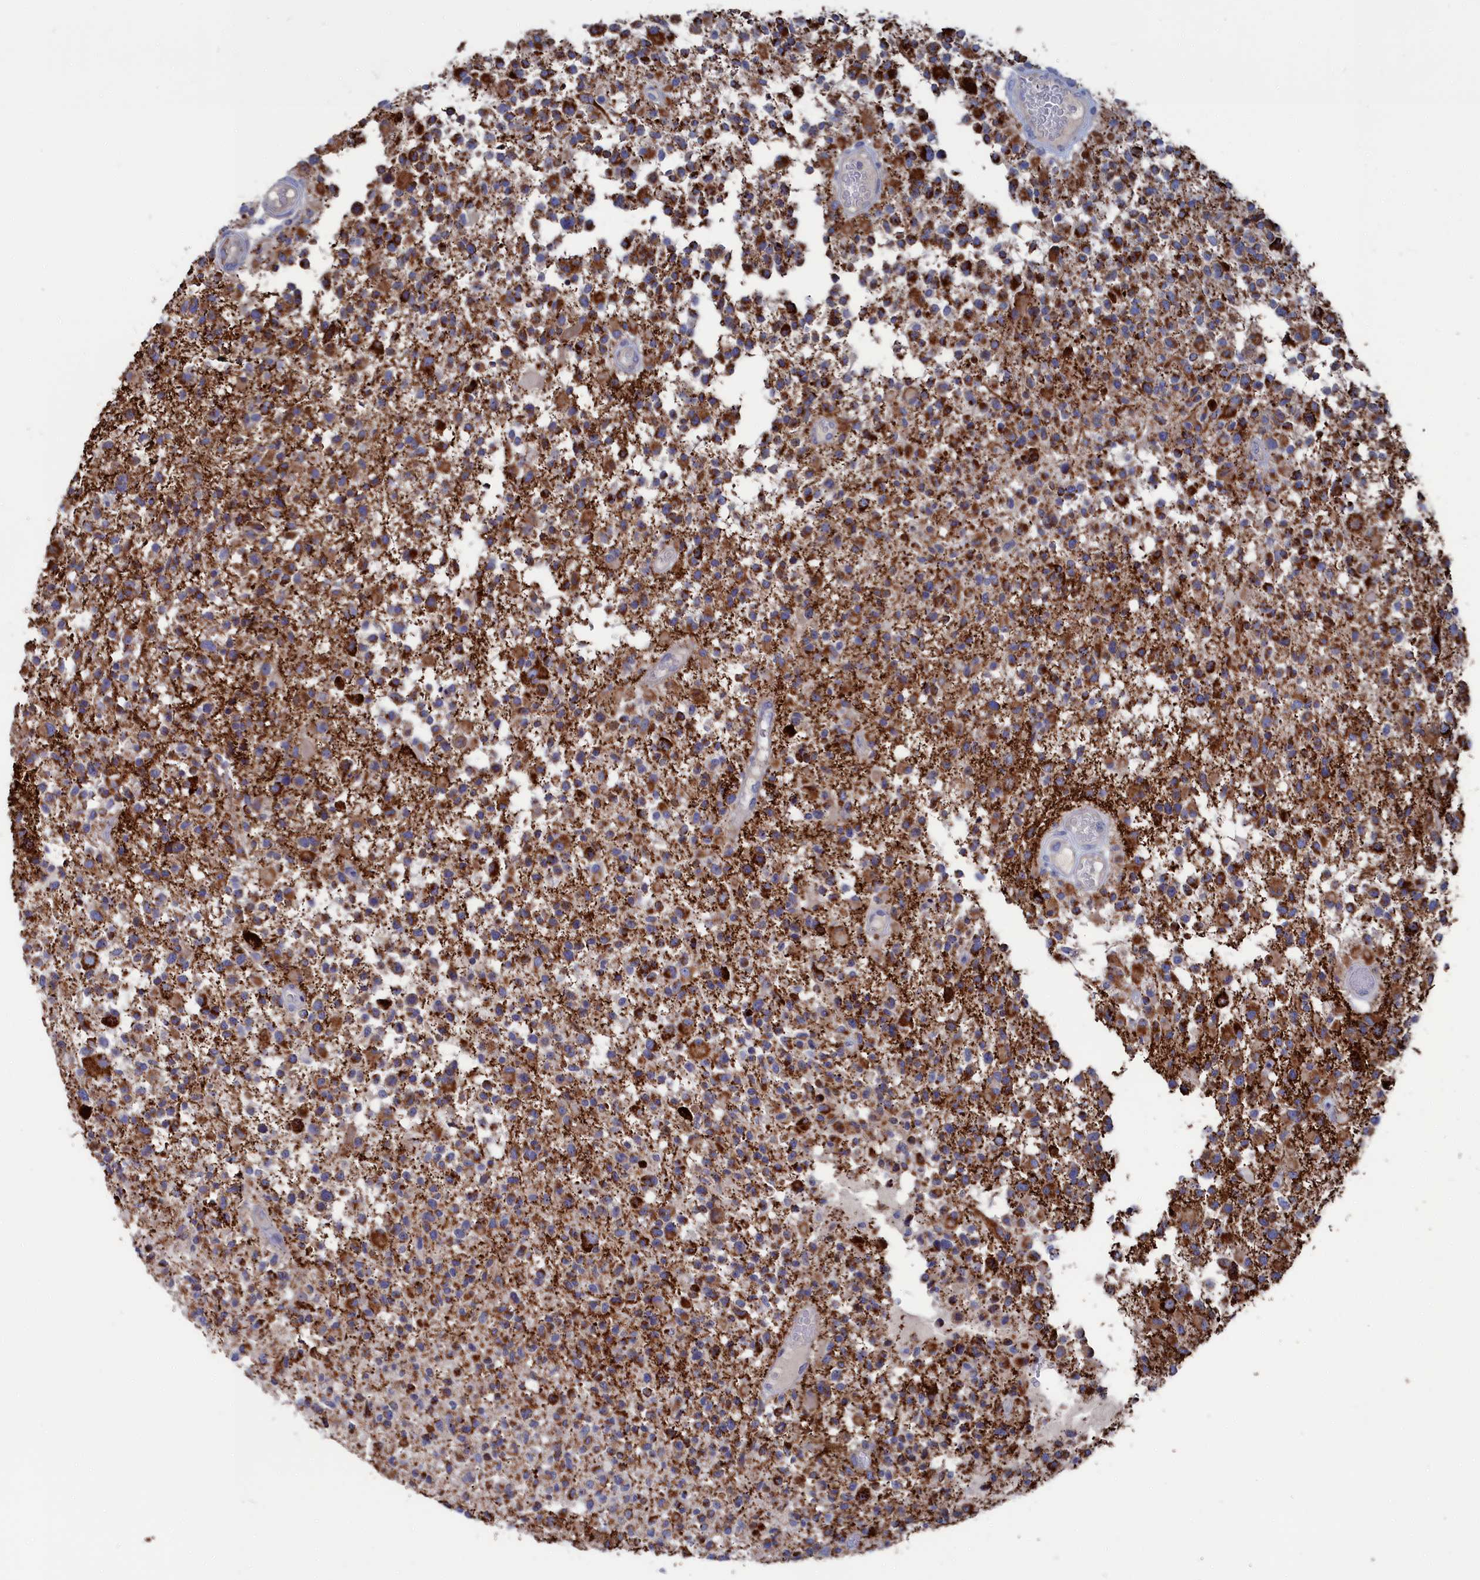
{"staining": {"intensity": "moderate", "quantity": "25%-75%", "location": "cytoplasmic/membranous"}, "tissue": "glioma", "cell_type": "Tumor cells", "image_type": "cancer", "snomed": [{"axis": "morphology", "description": "Glioma, malignant, High grade"}, {"axis": "morphology", "description": "Glioblastoma, NOS"}, {"axis": "topography", "description": "Brain"}], "caption": "Glioma was stained to show a protein in brown. There is medium levels of moderate cytoplasmic/membranous expression in approximately 25%-75% of tumor cells.", "gene": "CEND1", "patient": {"sex": "male", "age": 60}}